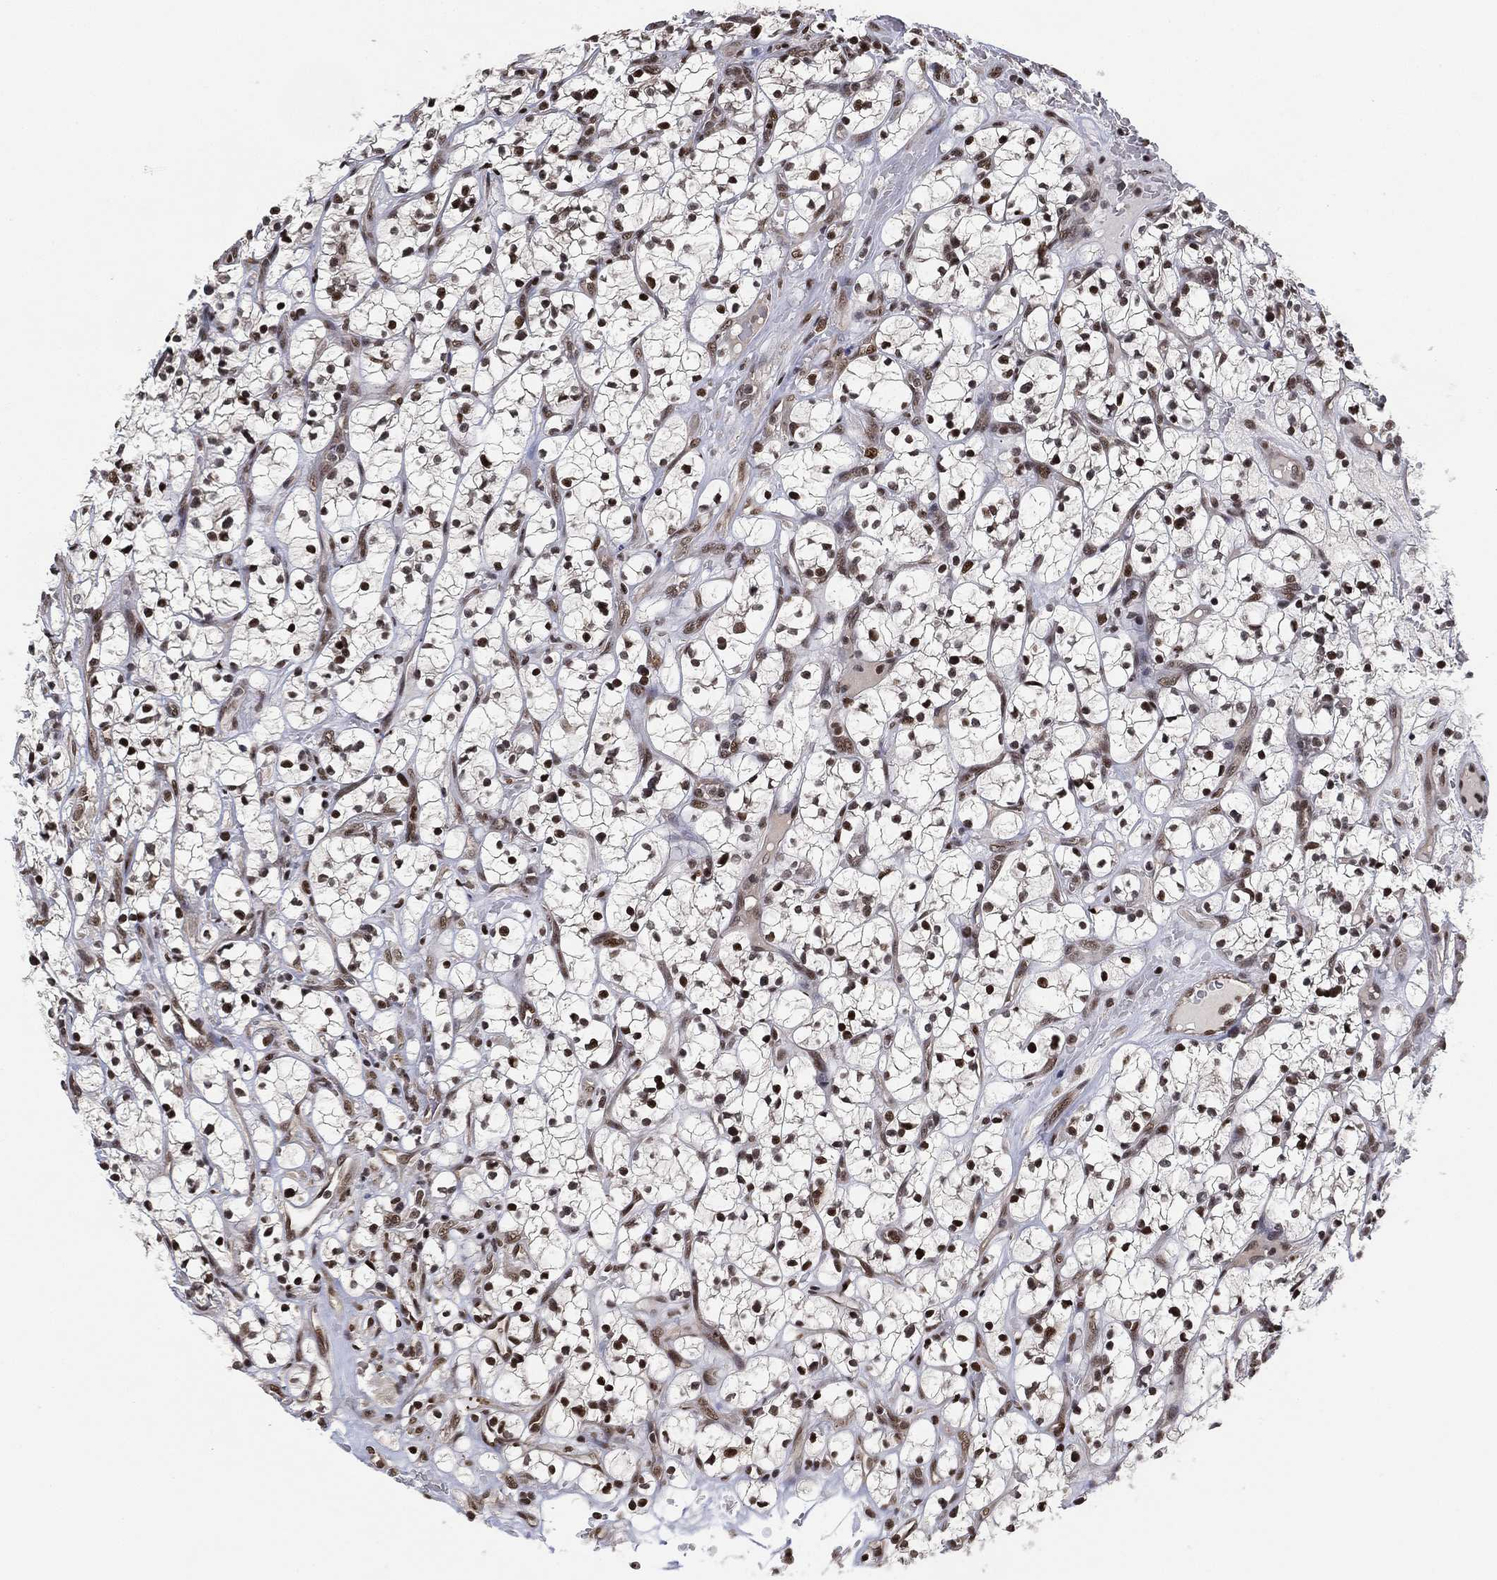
{"staining": {"intensity": "moderate", "quantity": "25%-75%", "location": "nuclear"}, "tissue": "renal cancer", "cell_type": "Tumor cells", "image_type": "cancer", "snomed": [{"axis": "morphology", "description": "Adenocarcinoma, NOS"}, {"axis": "topography", "description": "Kidney"}], "caption": "IHC of human renal cancer (adenocarcinoma) demonstrates medium levels of moderate nuclear expression in about 25%-75% of tumor cells.", "gene": "ZSCAN30", "patient": {"sex": "female", "age": 64}}